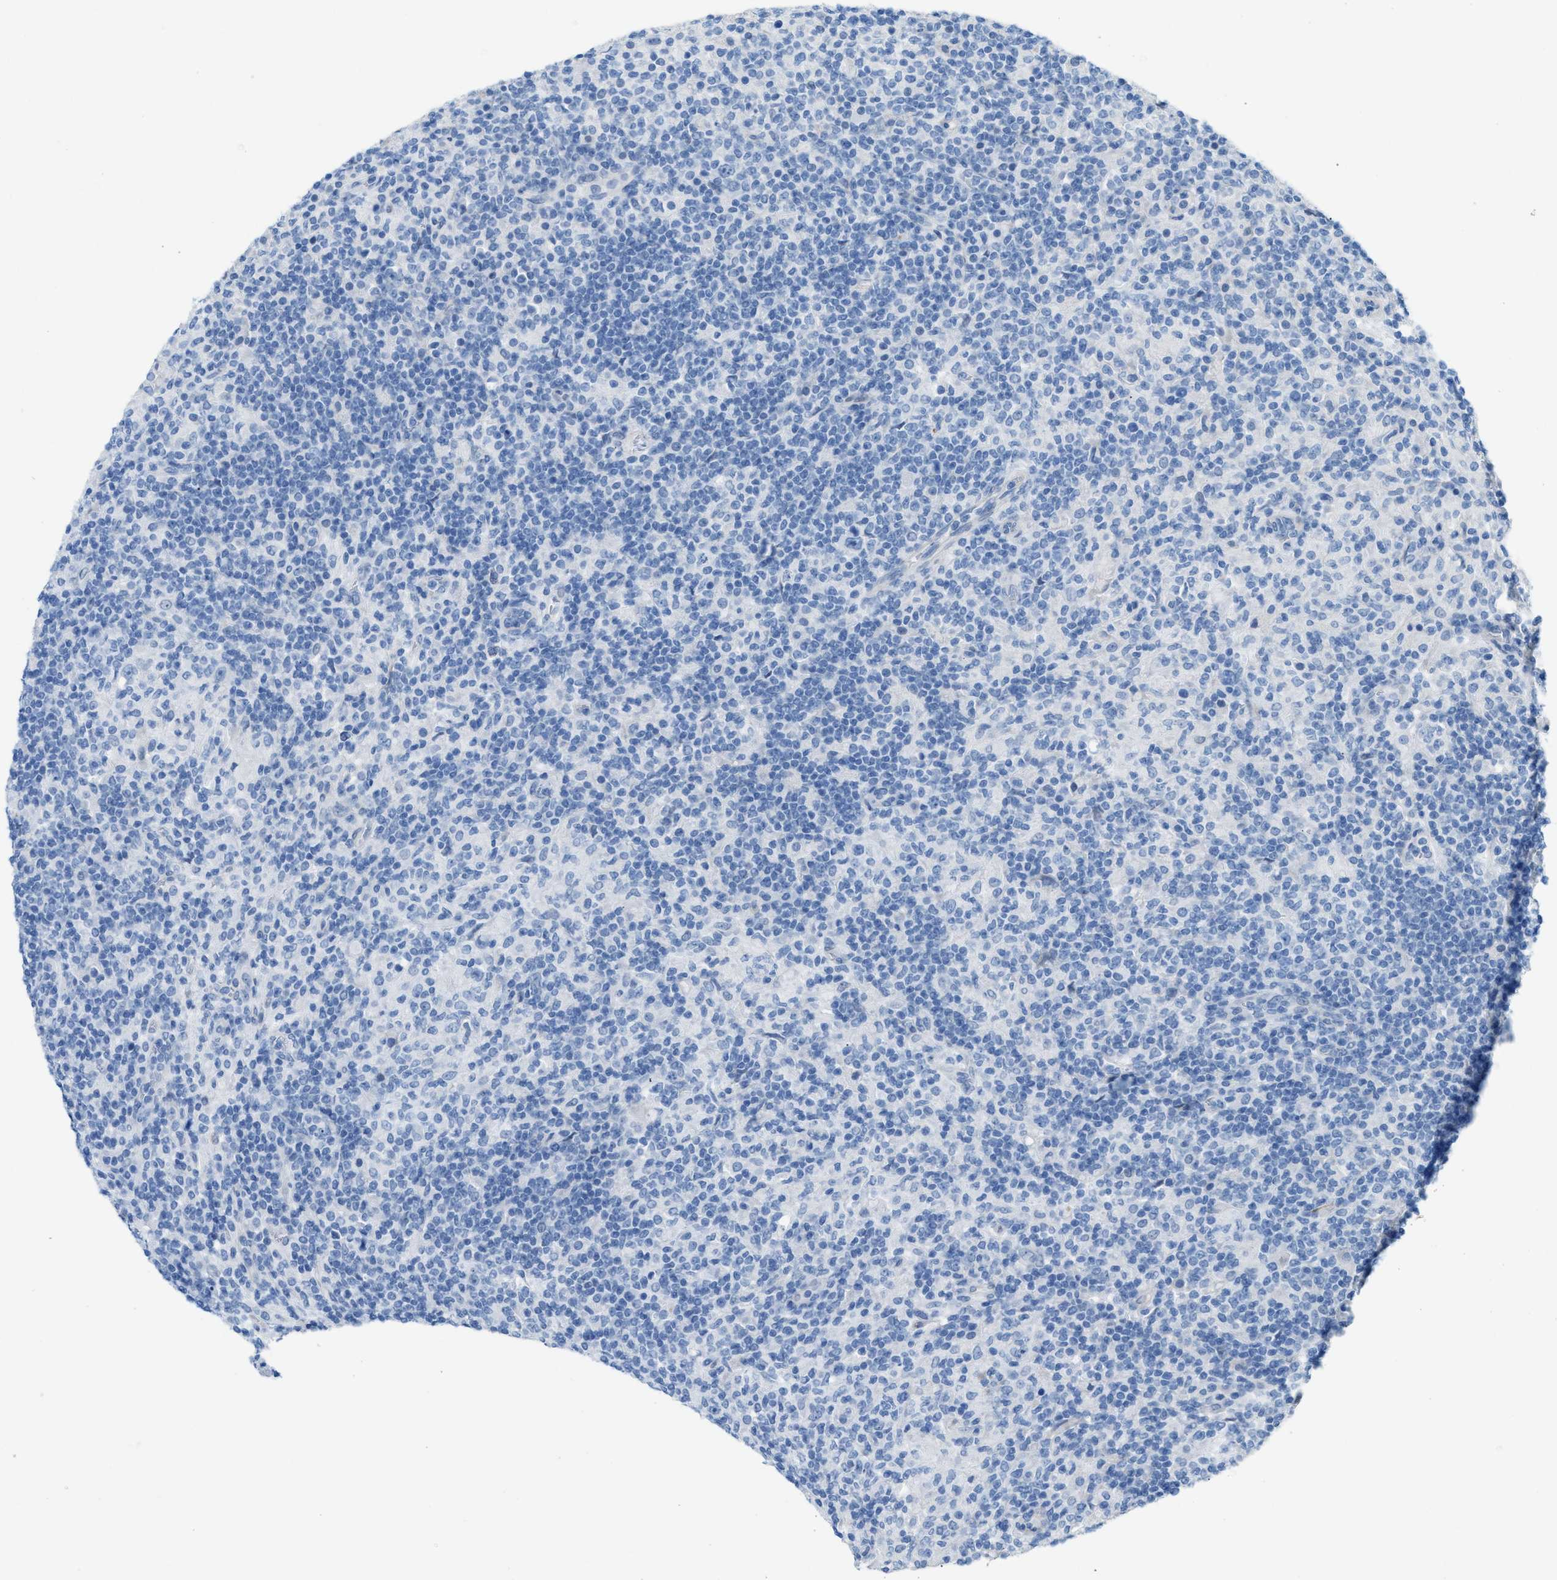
{"staining": {"intensity": "negative", "quantity": "none", "location": "none"}, "tissue": "lymphoma", "cell_type": "Tumor cells", "image_type": "cancer", "snomed": [{"axis": "morphology", "description": "Hodgkin's disease, NOS"}, {"axis": "topography", "description": "Lymph node"}], "caption": "There is no significant positivity in tumor cells of Hodgkin's disease. (DAB (3,3'-diaminobenzidine) immunohistochemistry with hematoxylin counter stain).", "gene": "MPP3", "patient": {"sex": "male", "age": 70}}